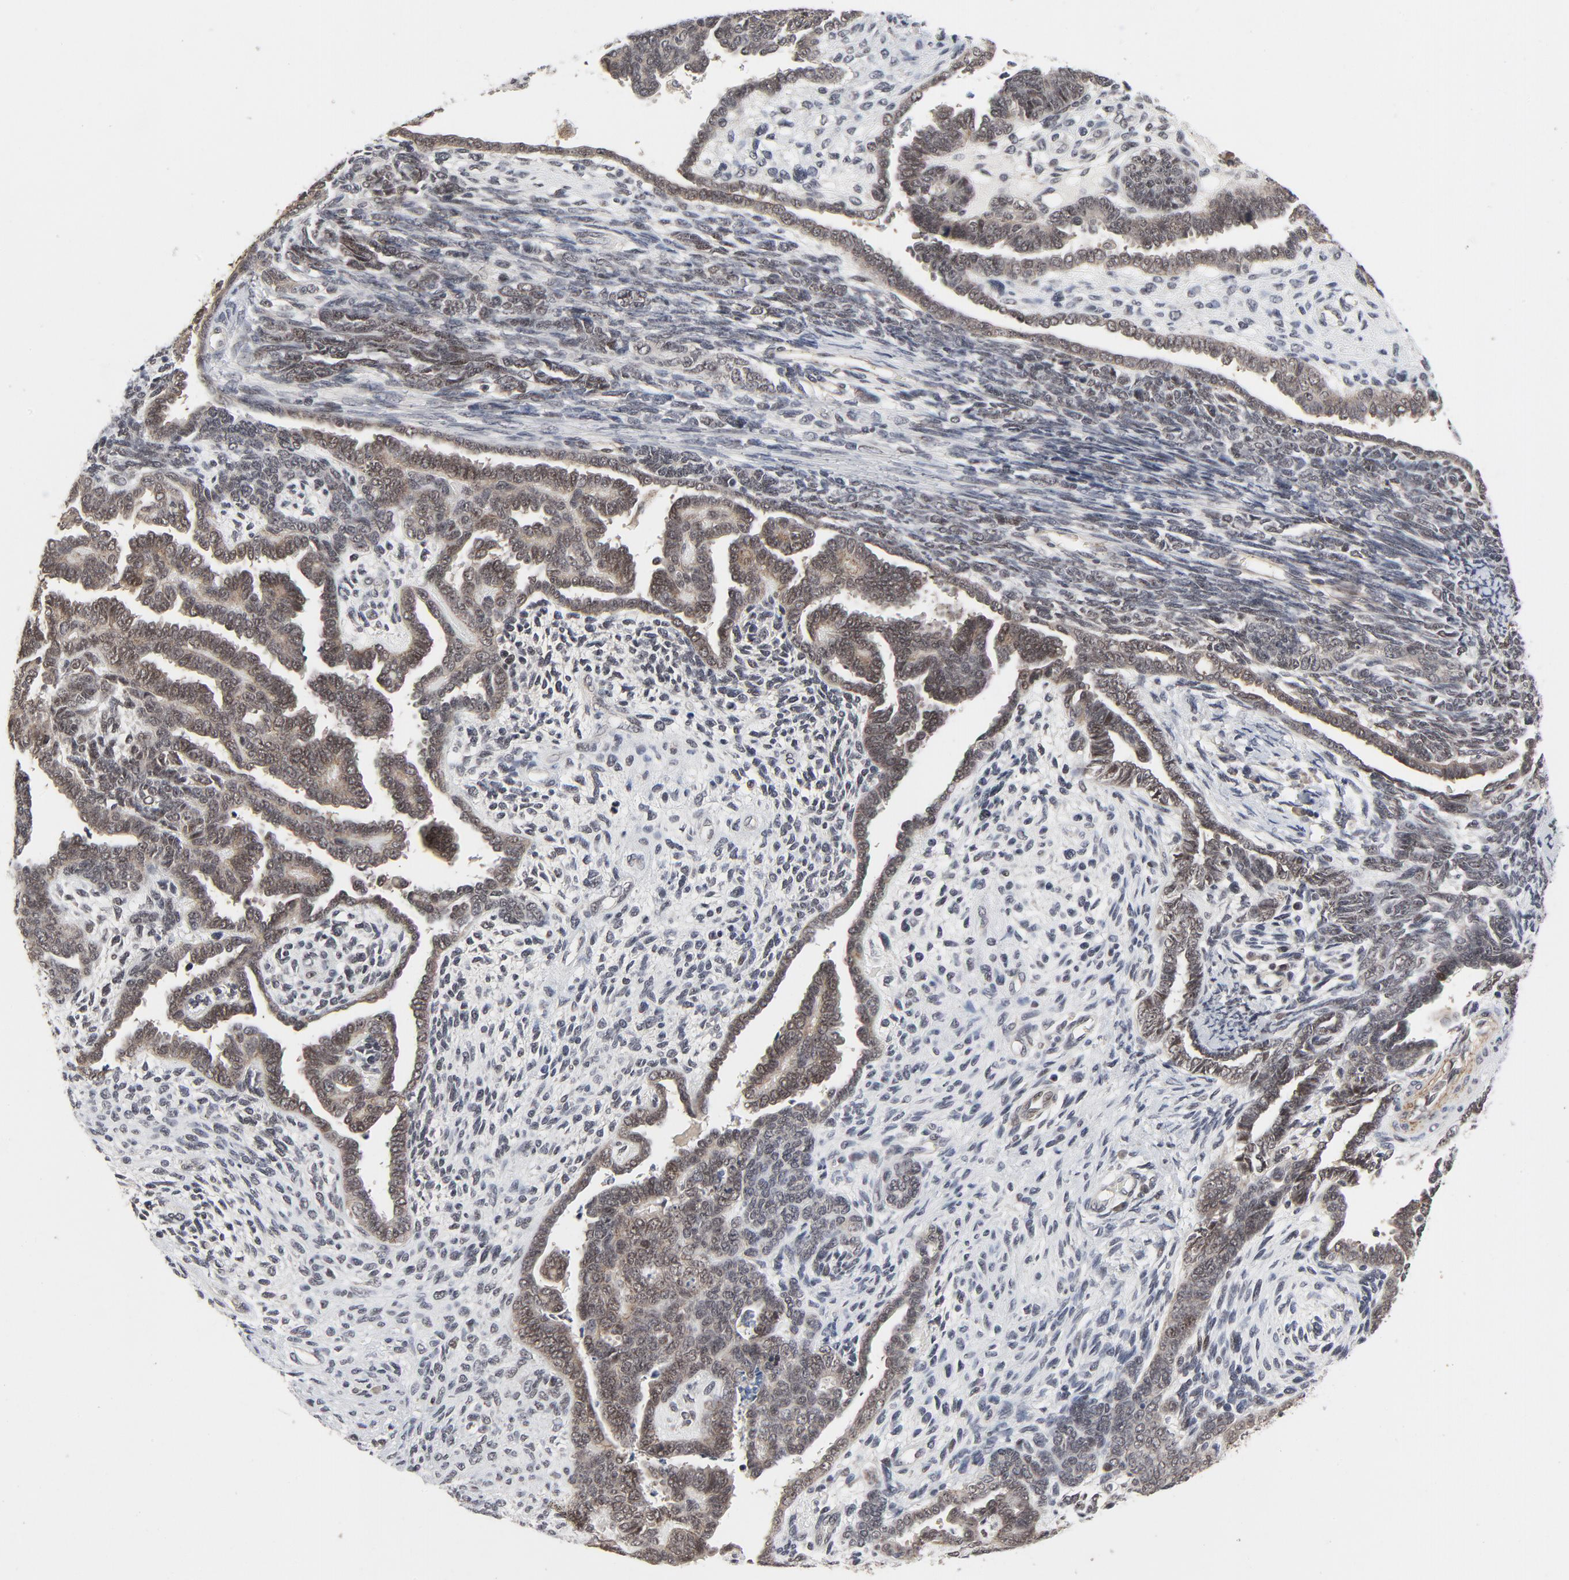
{"staining": {"intensity": "moderate", "quantity": ">75%", "location": "nuclear"}, "tissue": "endometrial cancer", "cell_type": "Tumor cells", "image_type": "cancer", "snomed": [{"axis": "morphology", "description": "Neoplasm, malignant, NOS"}, {"axis": "topography", "description": "Endometrium"}], "caption": "Immunohistochemical staining of endometrial cancer (malignant neoplasm) displays moderate nuclear protein positivity in approximately >75% of tumor cells. The staining is performed using DAB brown chromogen to label protein expression. The nuclei are counter-stained blue using hematoxylin.", "gene": "ZKSCAN8", "patient": {"sex": "female", "age": 74}}